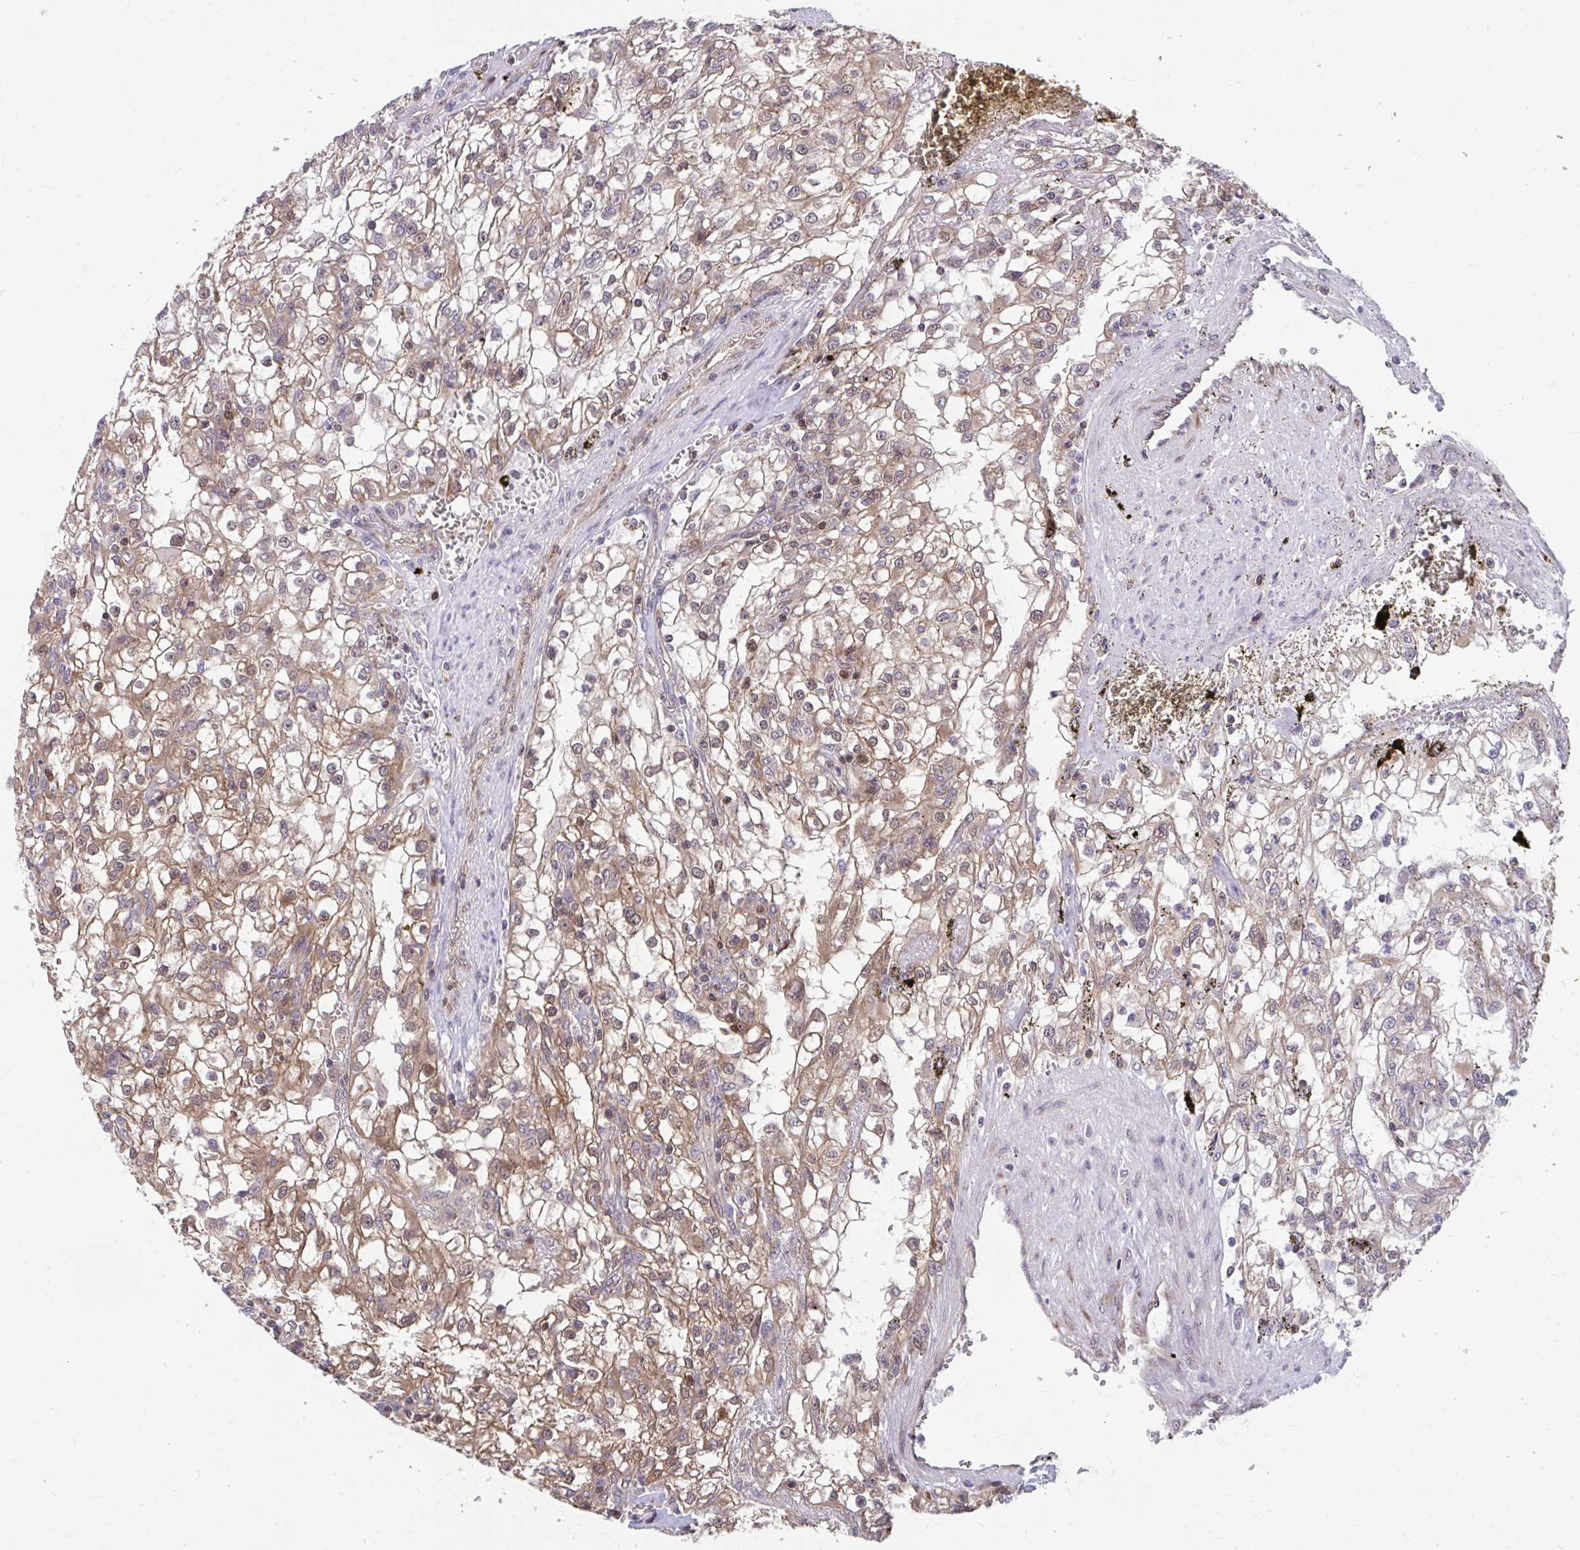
{"staining": {"intensity": "moderate", "quantity": "25%-75%", "location": "cytoplasmic/membranous"}, "tissue": "renal cancer", "cell_type": "Tumor cells", "image_type": "cancer", "snomed": [{"axis": "morphology", "description": "Adenocarcinoma, NOS"}, {"axis": "topography", "description": "Kidney"}], "caption": "Immunohistochemistry (DAB) staining of human renal adenocarcinoma exhibits moderate cytoplasmic/membranous protein positivity in about 25%-75% of tumor cells. Nuclei are stained in blue.", "gene": "PCDHB7", "patient": {"sex": "female", "age": 74}}